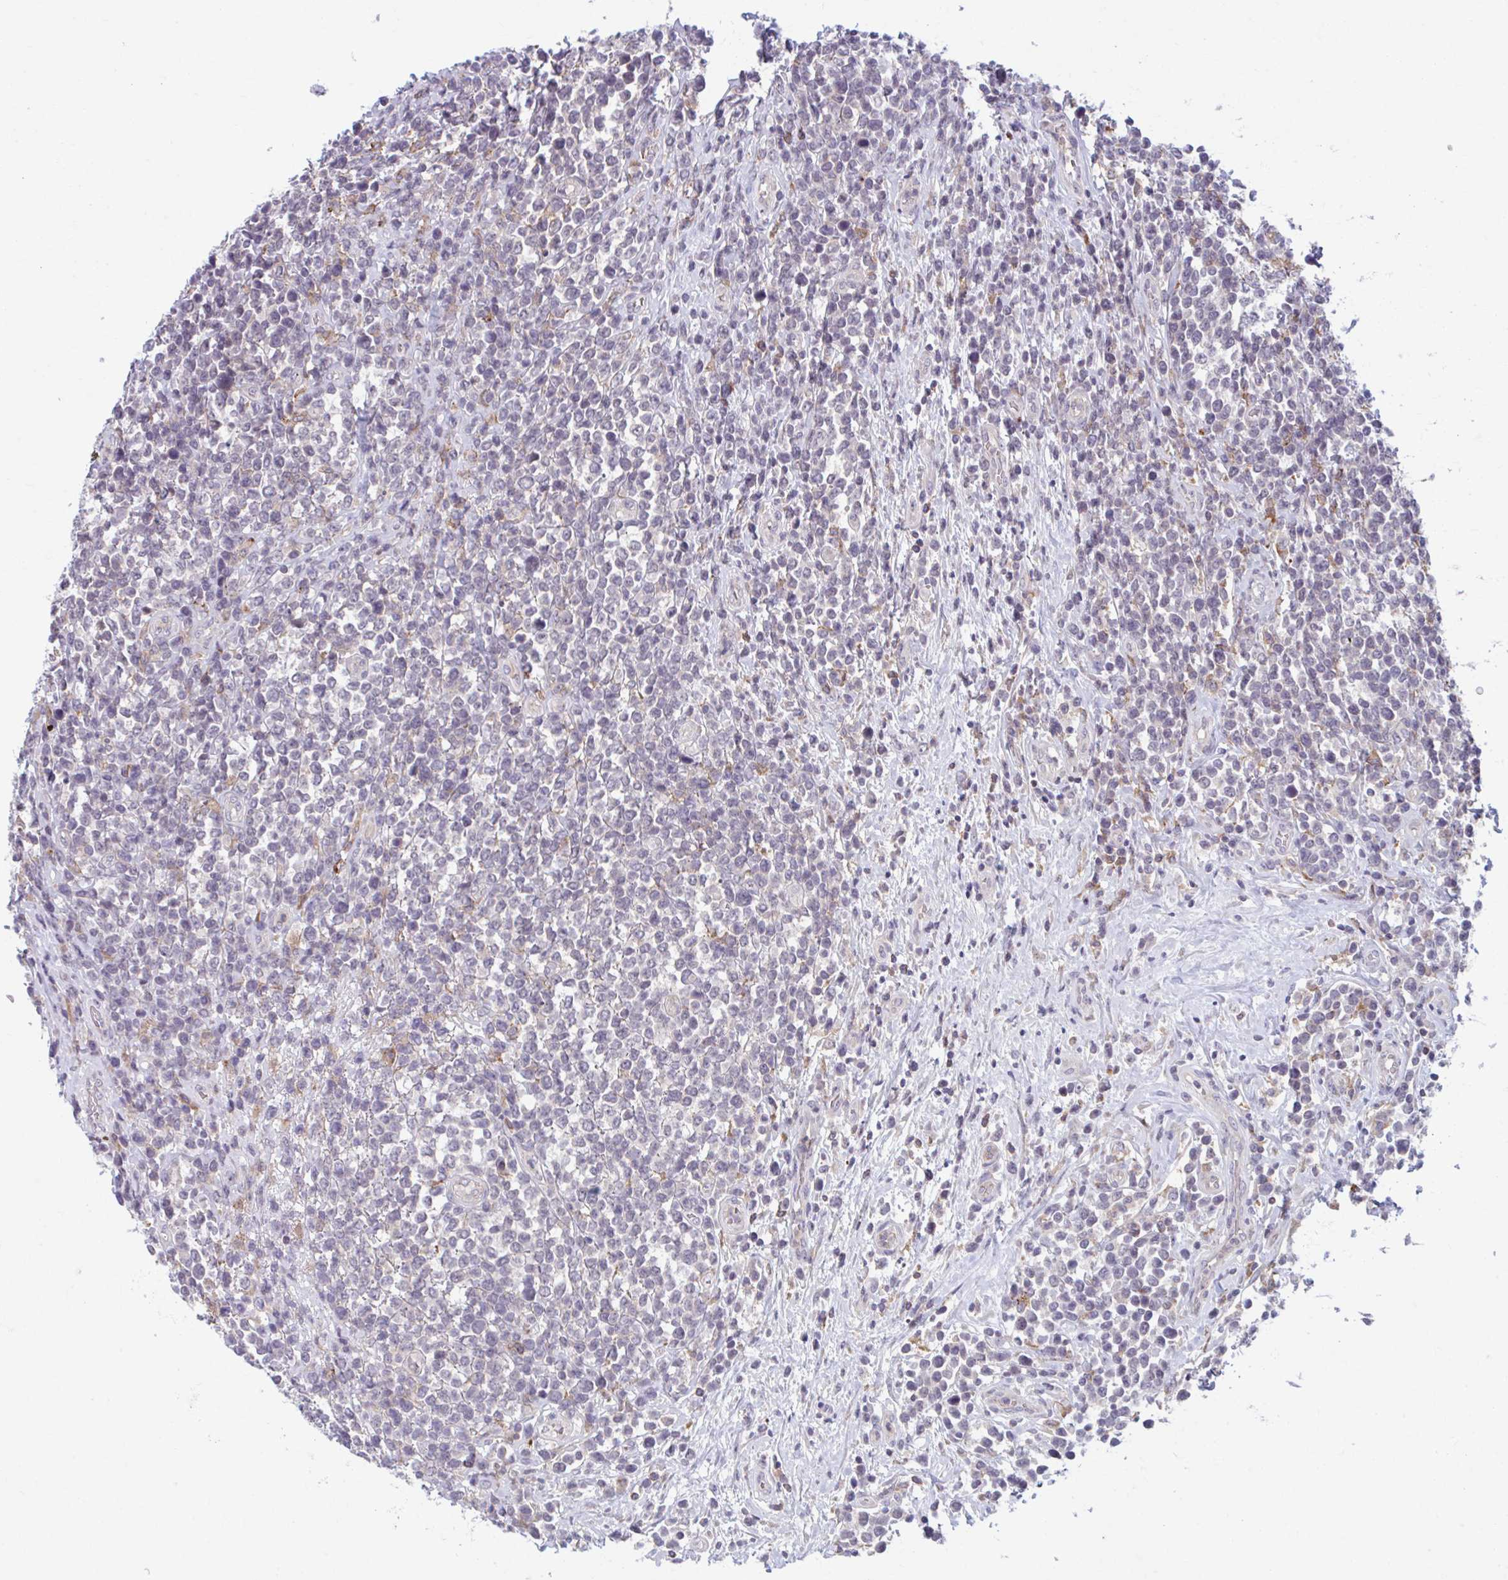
{"staining": {"intensity": "weak", "quantity": "<25%", "location": "cytoplasmic/membranous"}, "tissue": "lymphoma", "cell_type": "Tumor cells", "image_type": "cancer", "snomed": [{"axis": "morphology", "description": "Malignant lymphoma, non-Hodgkin's type, High grade"}, {"axis": "topography", "description": "Soft tissue"}], "caption": "High power microscopy image of an IHC photomicrograph of high-grade malignant lymphoma, non-Hodgkin's type, revealing no significant expression in tumor cells. (Immunohistochemistry (ihc), brightfield microscopy, high magnification).", "gene": "ADAT3", "patient": {"sex": "female", "age": 56}}